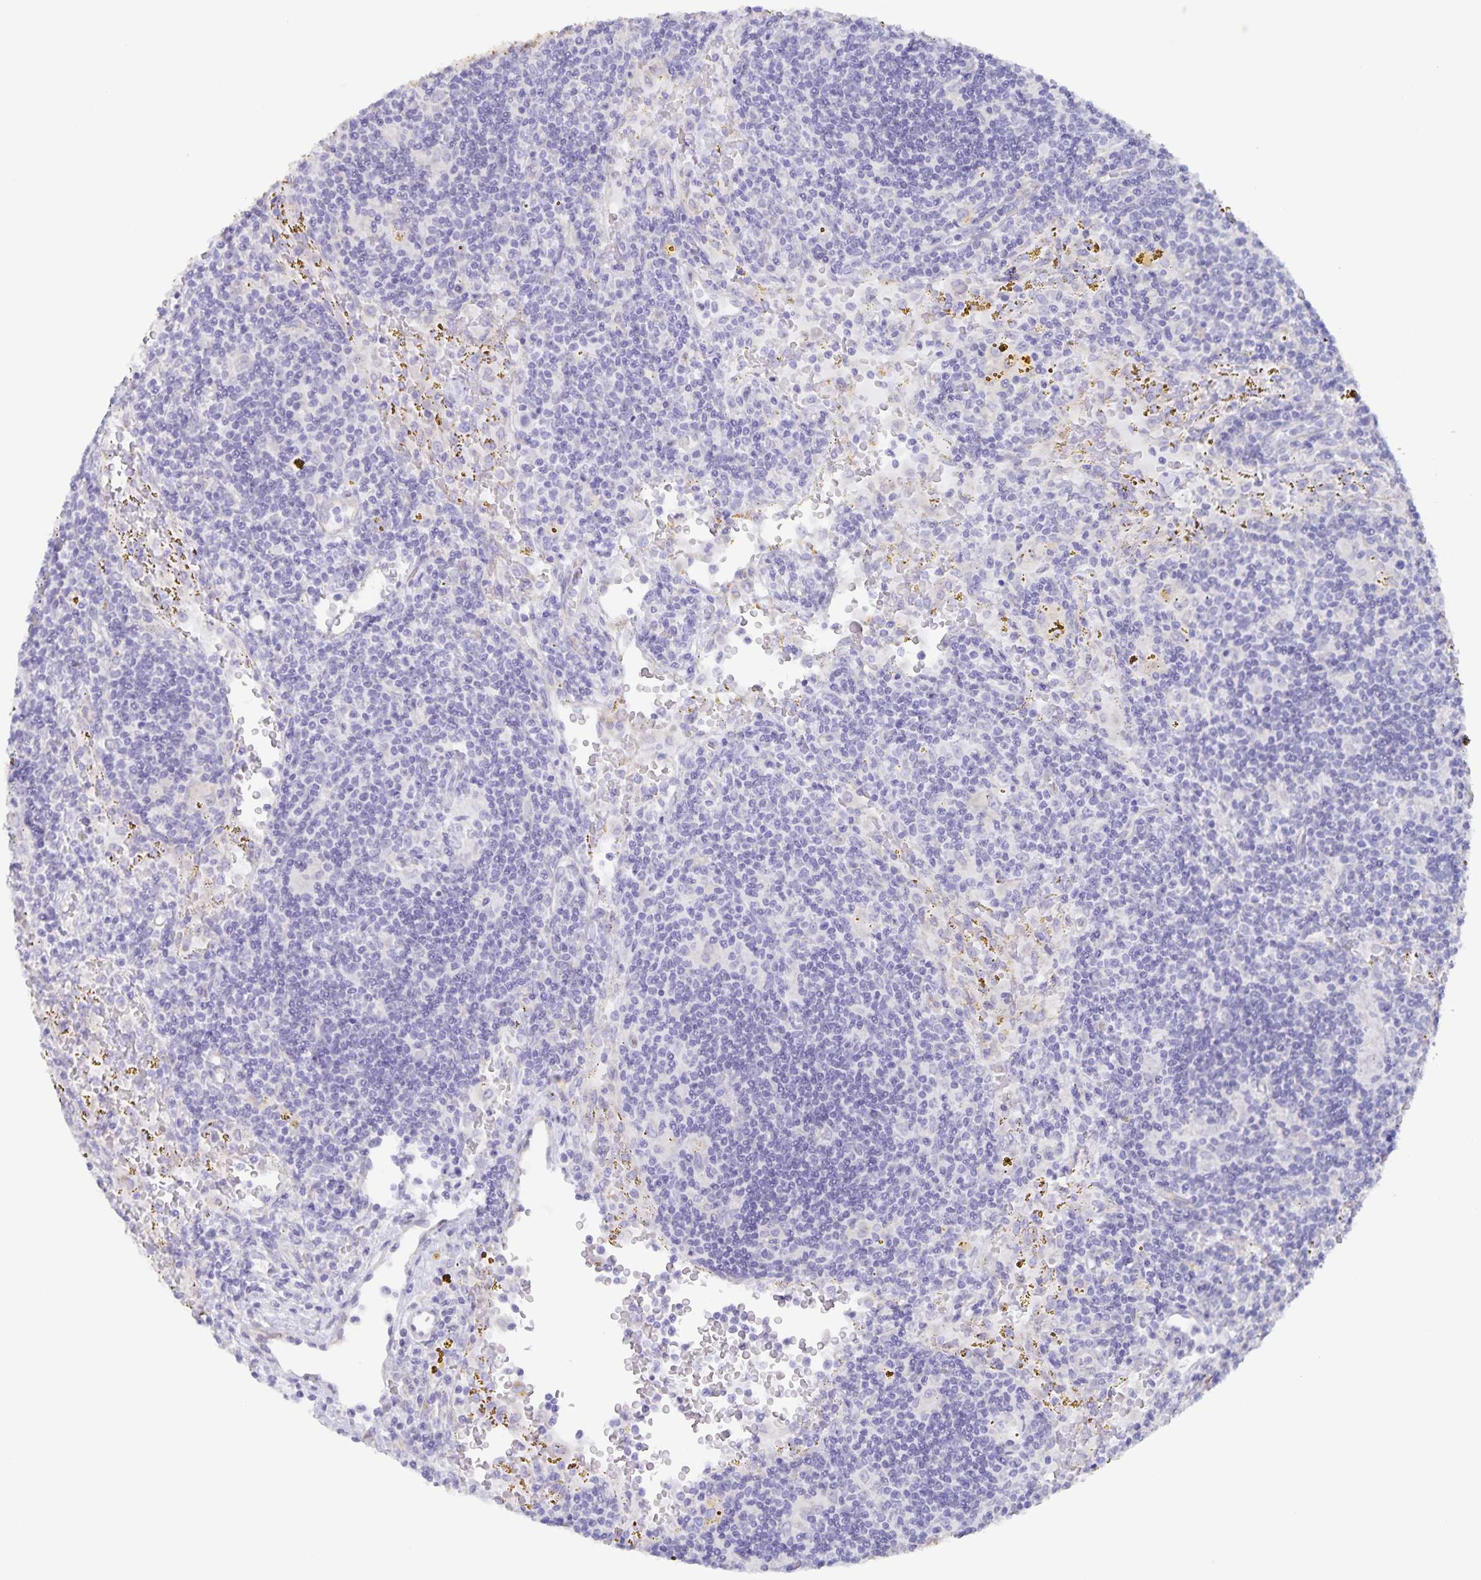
{"staining": {"intensity": "negative", "quantity": "none", "location": "none"}, "tissue": "lymphoma", "cell_type": "Tumor cells", "image_type": "cancer", "snomed": [{"axis": "morphology", "description": "Malignant lymphoma, non-Hodgkin's type, Low grade"}, {"axis": "topography", "description": "Spleen"}], "caption": "Low-grade malignant lymphoma, non-Hodgkin's type stained for a protein using immunohistochemistry (IHC) exhibits no expression tumor cells.", "gene": "AQP4", "patient": {"sex": "female", "age": 70}}